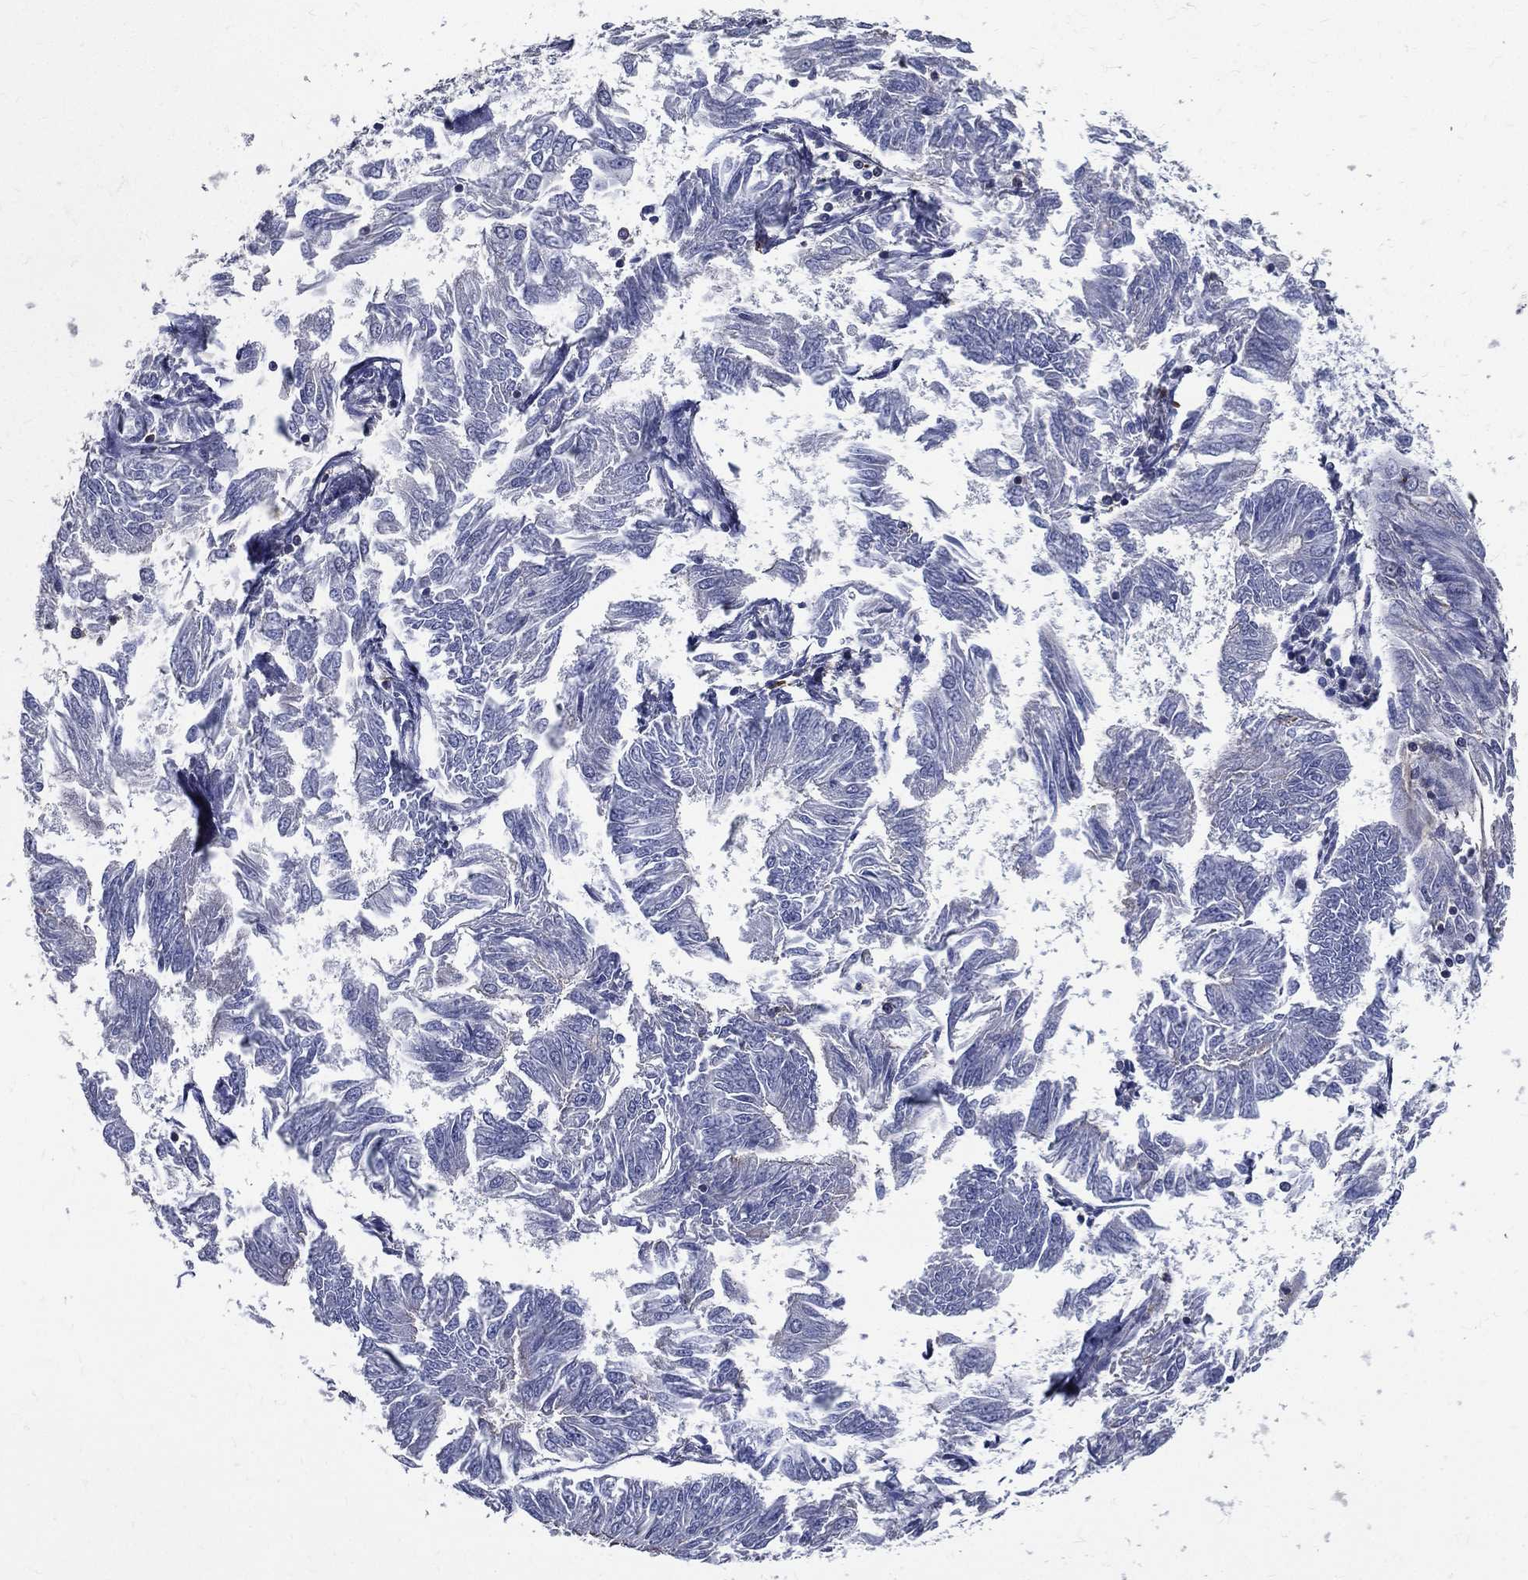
{"staining": {"intensity": "negative", "quantity": "none", "location": "none"}, "tissue": "endometrial cancer", "cell_type": "Tumor cells", "image_type": "cancer", "snomed": [{"axis": "morphology", "description": "Adenocarcinoma, NOS"}, {"axis": "topography", "description": "Endometrium"}], "caption": "The immunohistochemistry (IHC) micrograph has no significant staining in tumor cells of endometrial cancer tissue.", "gene": "SERPINB2", "patient": {"sex": "female", "age": 58}}